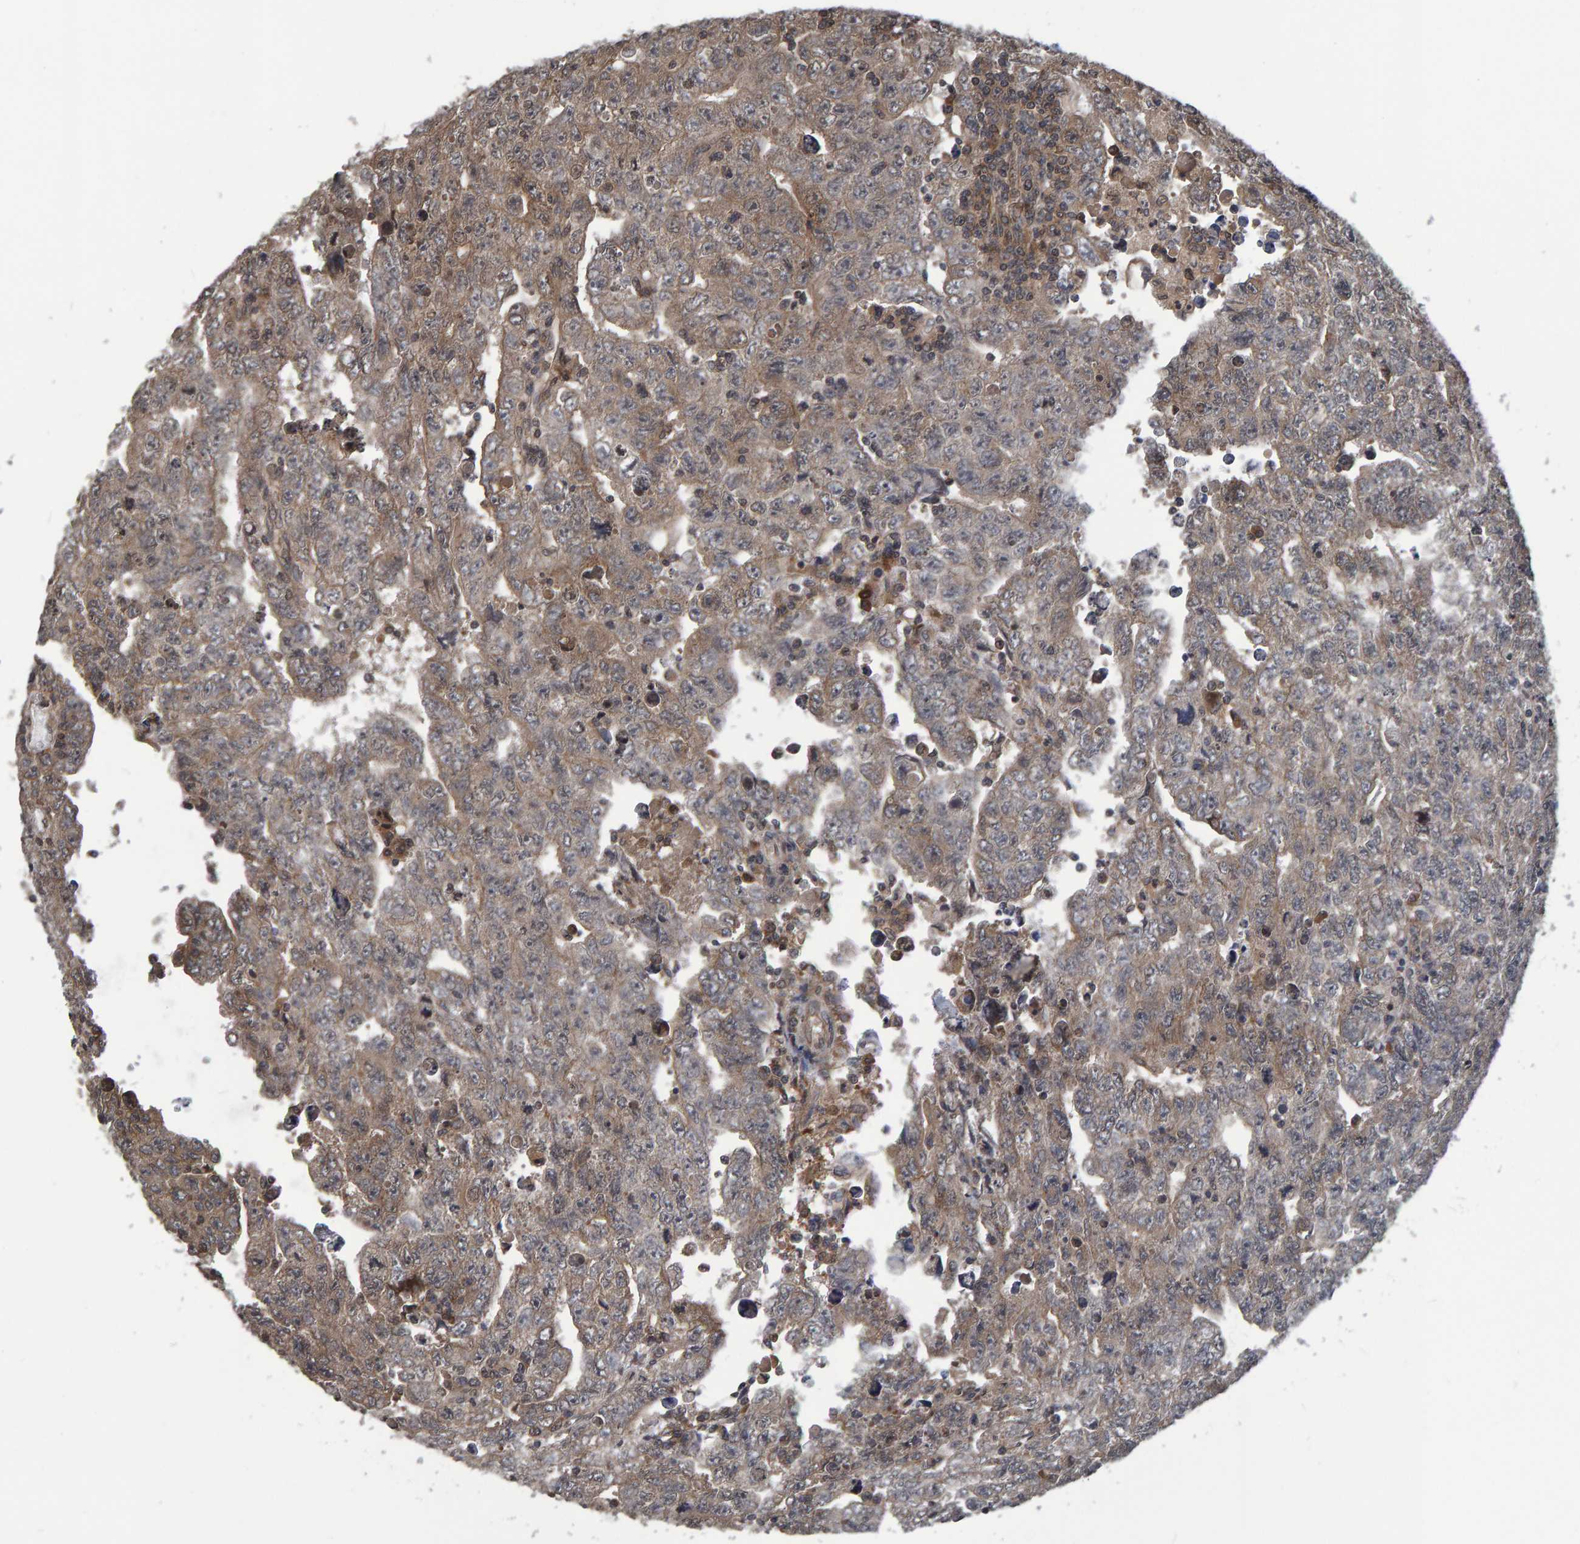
{"staining": {"intensity": "moderate", "quantity": ">75%", "location": "cytoplasmic/membranous"}, "tissue": "testis cancer", "cell_type": "Tumor cells", "image_type": "cancer", "snomed": [{"axis": "morphology", "description": "Carcinoma, Embryonal, NOS"}, {"axis": "topography", "description": "Testis"}], "caption": "Testis cancer stained for a protein (brown) displays moderate cytoplasmic/membranous positive positivity in approximately >75% of tumor cells.", "gene": "GAB2", "patient": {"sex": "male", "age": 28}}